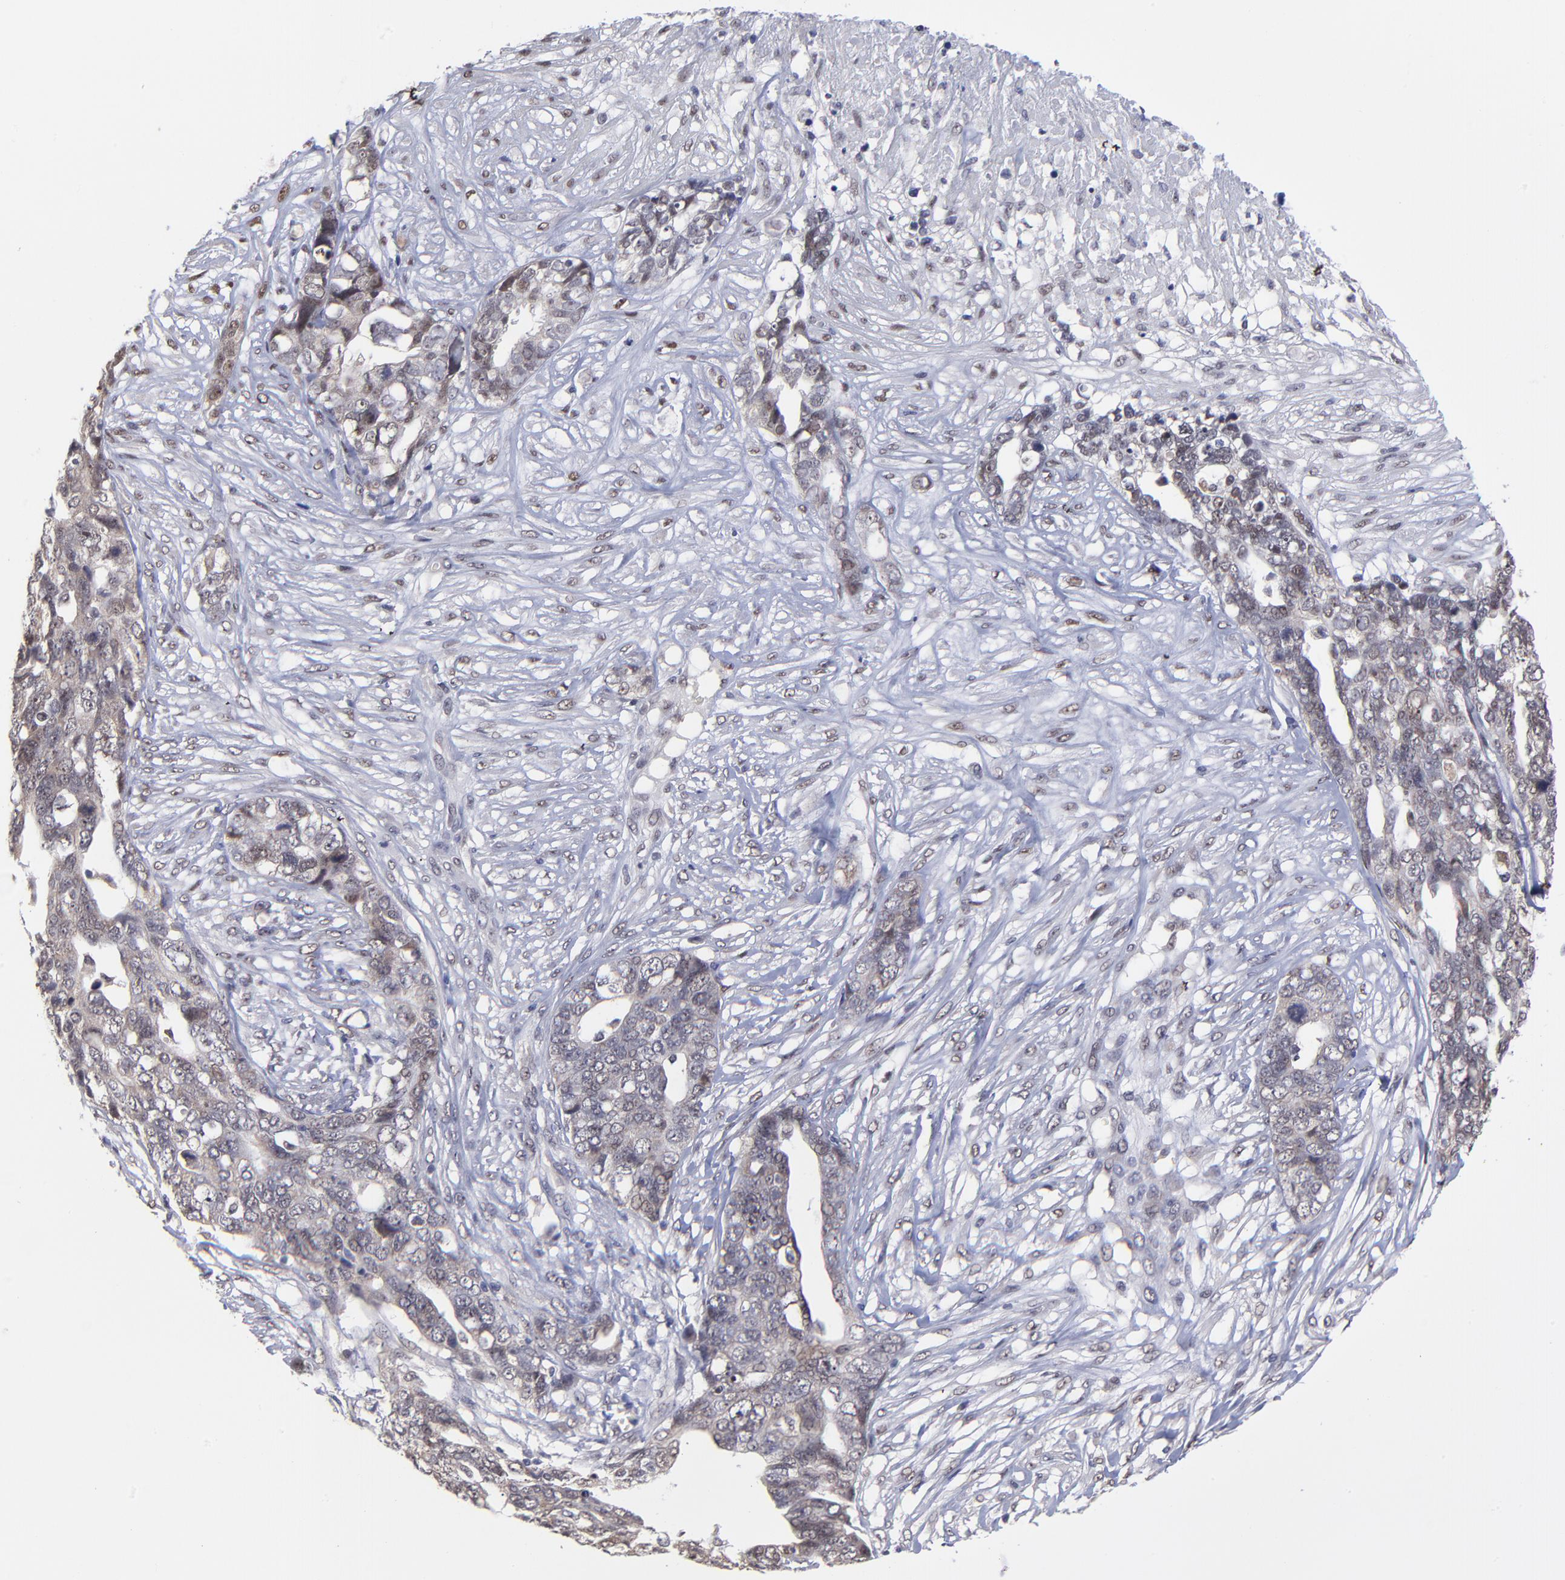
{"staining": {"intensity": "moderate", "quantity": ">75%", "location": "cytoplasmic/membranous"}, "tissue": "ovarian cancer", "cell_type": "Tumor cells", "image_type": "cancer", "snomed": [{"axis": "morphology", "description": "Normal tissue, NOS"}, {"axis": "morphology", "description": "Cystadenocarcinoma, serous, NOS"}, {"axis": "topography", "description": "Fallopian tube"}, {"axis": "topography", "description": "Ovary"}], "caption": "Ovarian cancer (serous cystadenocarcinoma) stained with a protein marker shows moderate staining in tumor cells.", "gene": "UBE2E3", "patient": {"sex": "female", "age": 56}}